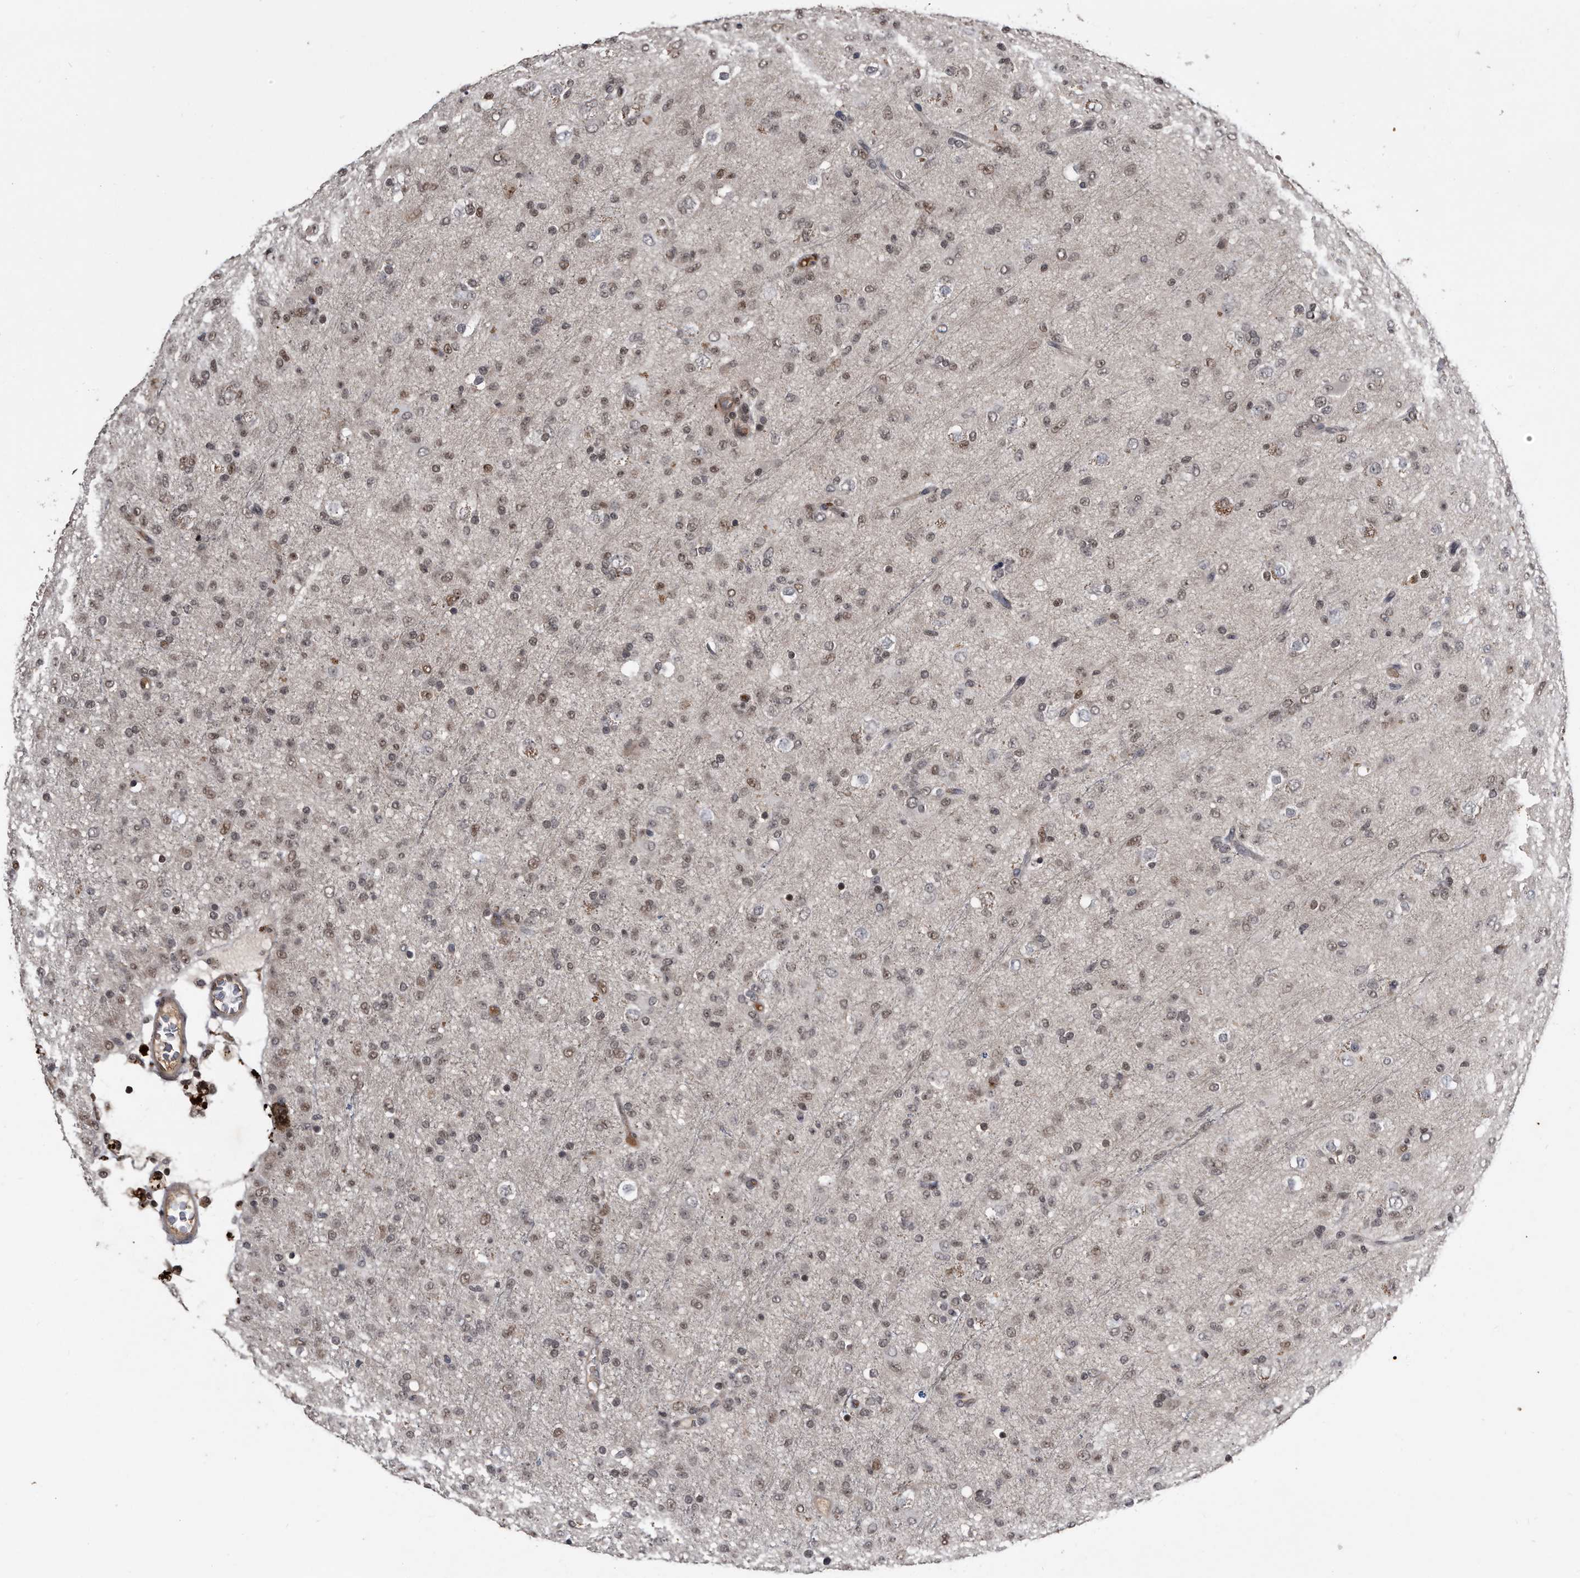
{"staining": {"intensity": "weak", "quantity": "25%-75%", "location": "nuclear"}, "tissue": "glioma", "cell_type": "Tumor cells", "image_type": "cancer", "snomed": [{"axis": "morphology", "description": "Glioma, malignant, Low grade"}, {"axis": "topography", "description": "Brain"}], "caption": "Immunohistochemistry of human malignant glioma (low-grade) reveals low levels of weak nuclear positivity in about 25%-75% of tumor cells.", "gene": "RAD23B", "patient": {"sex": "male", "age": 65}}